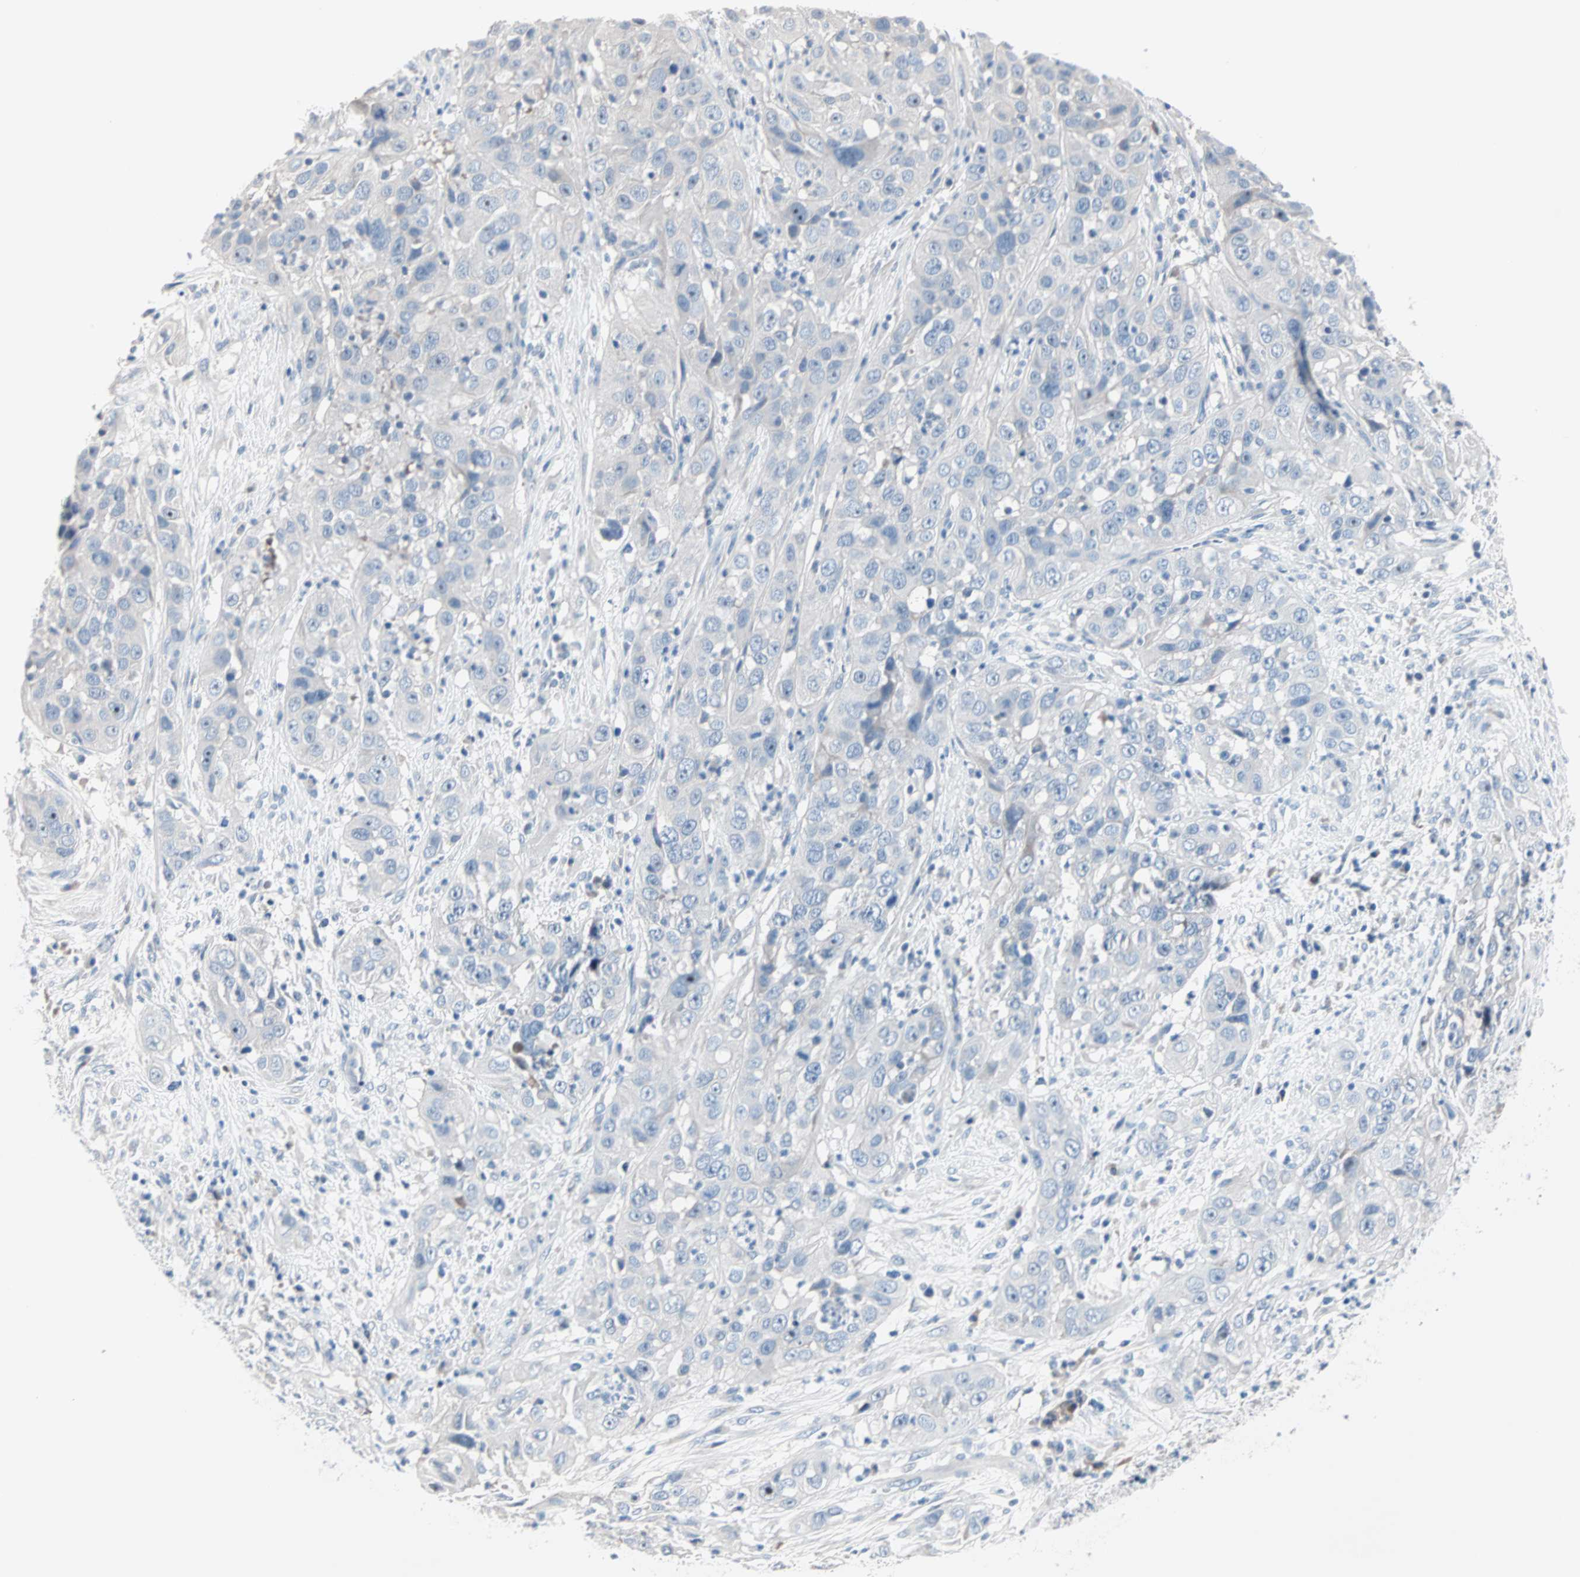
{"staining": {"intensity": "negative", "quantity": "none", "location": "none"}, "tissue": "cervical cancer", "cell_type": "Tumor cells", "image_type": "cancer", "snomed": [{"axis": "morphology", "description": "Squamous cell carcinoma, NOS"}, {"axis": "topography", "description": "Cervix"}], "caption": "Cervical cancer was stained to show a protein in brown. There is no significant positivity in tumor cells. (DAB immunohistochemistry visualized using brightfield microscopy, high magnification).", "gene": "NEFH", "patient": {"sex": "female", "age": 32}}